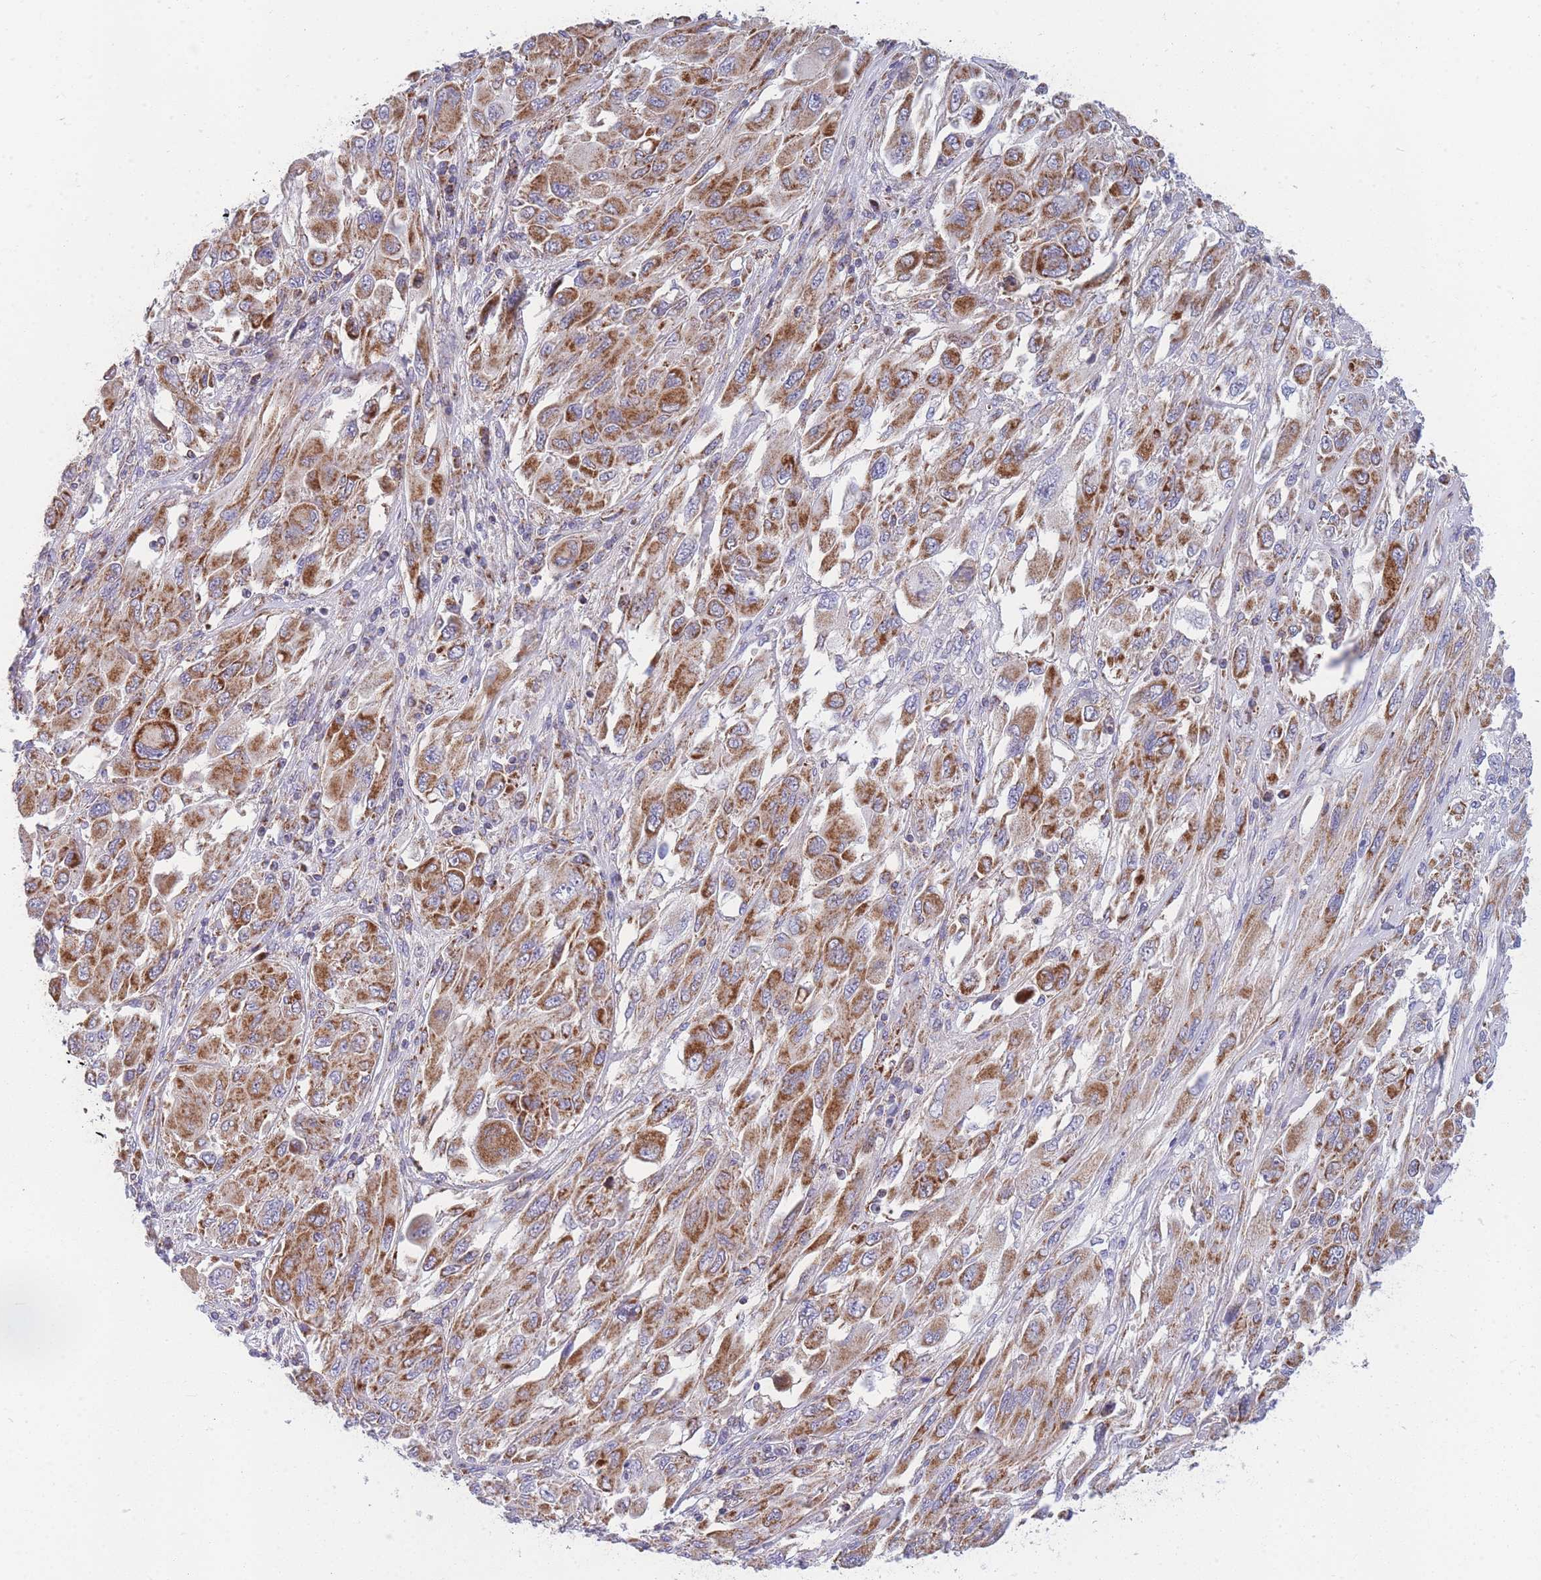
{"staining": {"intensity": "moderate", "quantity": ">75%", "location": "cytoplasmic/membranous"}, "tissue": "melanoma", "cell_type": "Tumor cells", "image_type": "cancer", "snomed": [{"axis": "morphology", "description": "Malignant melanoma, NOS"}, {"axis": "topography", "description": "Skin"}], "caption": "Tumor cells exhibit medium levels of moderate cytoplasmic/membranous expression in about >75% of cells in human melanoma.", "gene": "MRPS11", "patient": {"sex": "female", "age": 91}}